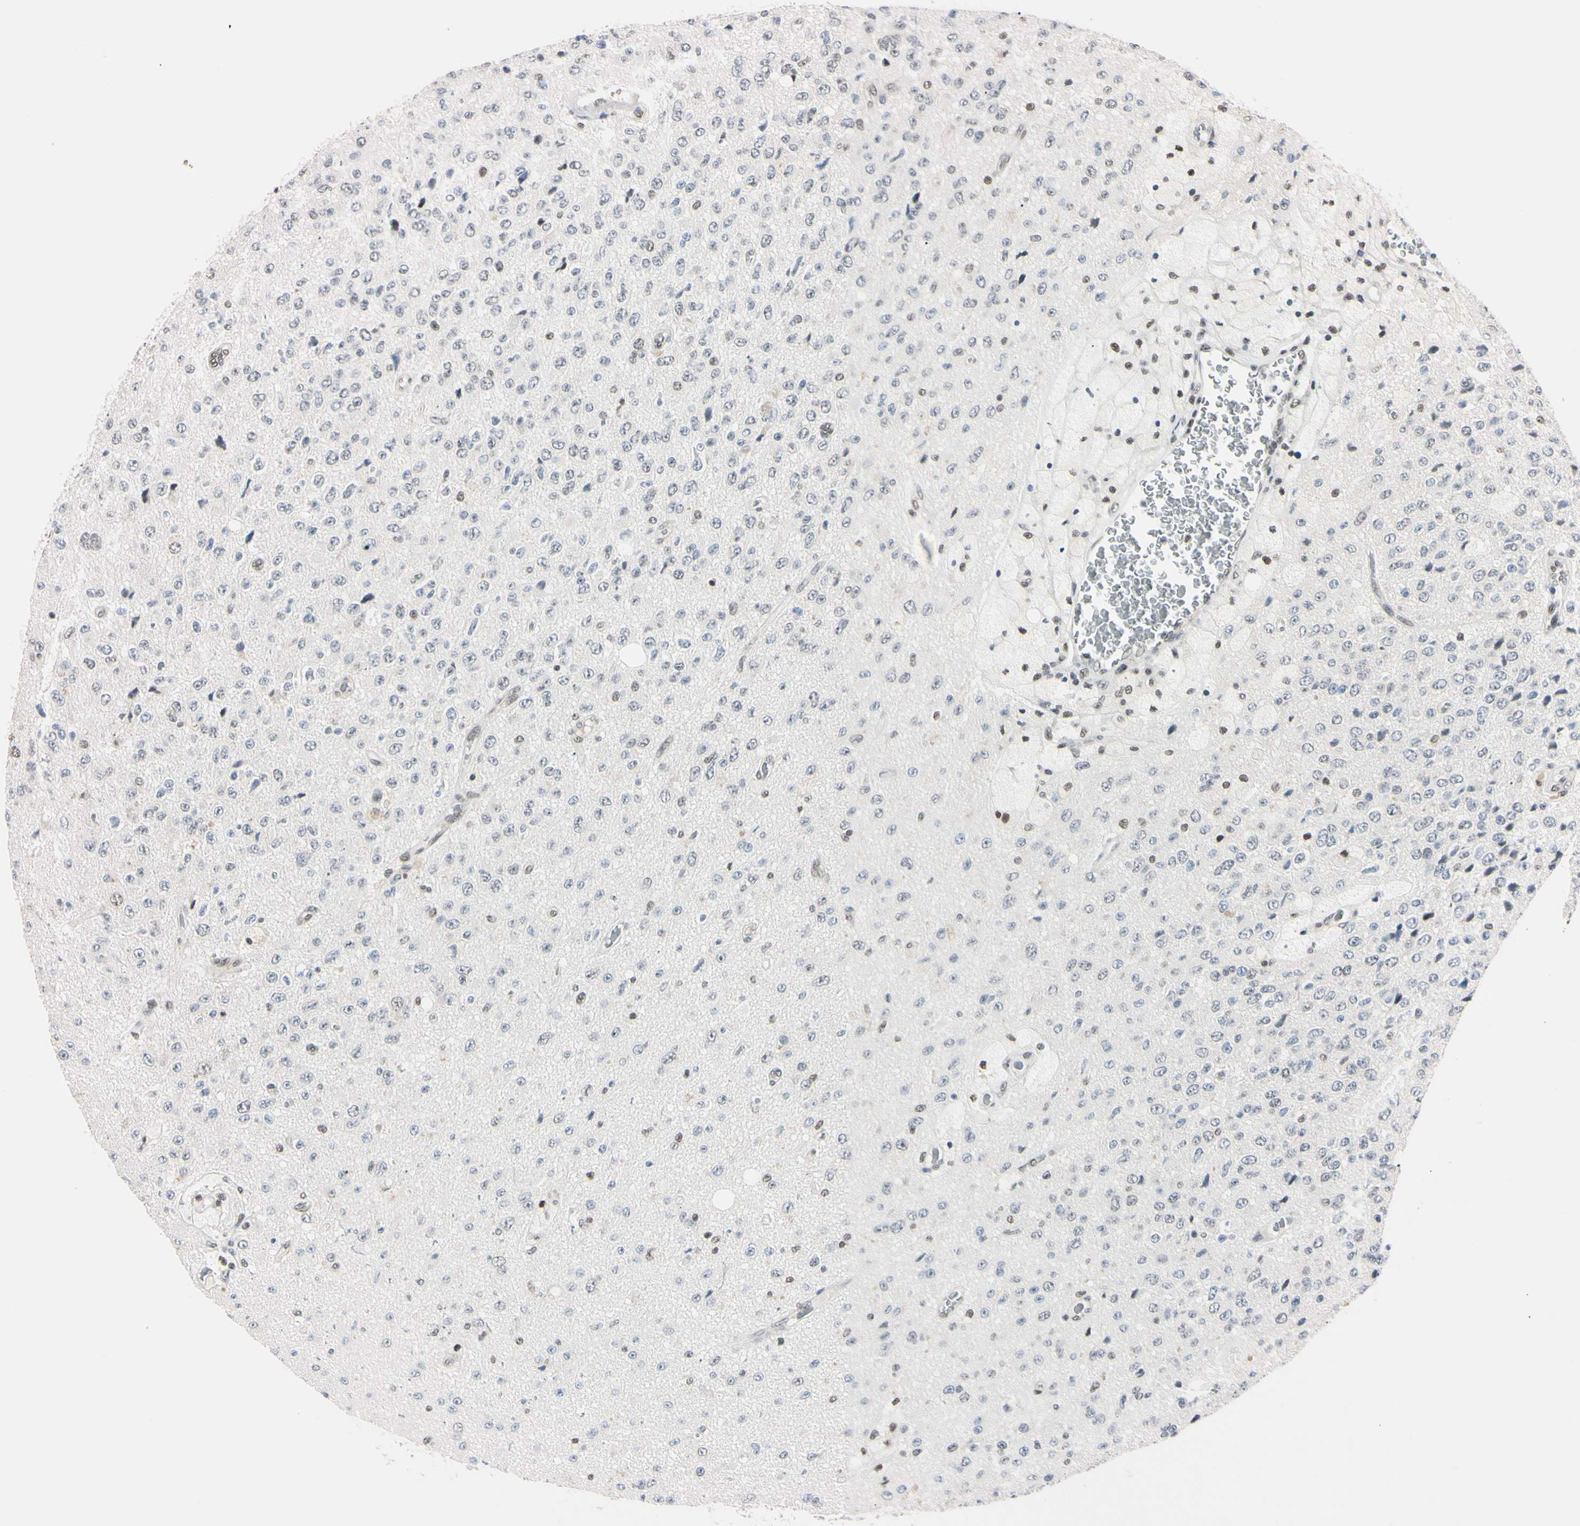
{"staining": {"intensity": "negative", "quantity": "none", "location": "none"}, "tissue": "glioma", "cell_type": "Tumor cells", "image_type": "cancer", "snomed": [{"axis": "morphology", "description": "Glioma, malignant, High grade"}, {"axis": "topography", "description": "pancreas cauda"}], "caption": "This is an immunohistochemistry (IHC) image of human malignant glioma (high-grade). There is no staining in tumor cells.", "gene": "C1orf174", "patient": {"sex": "male", "age": 60}}